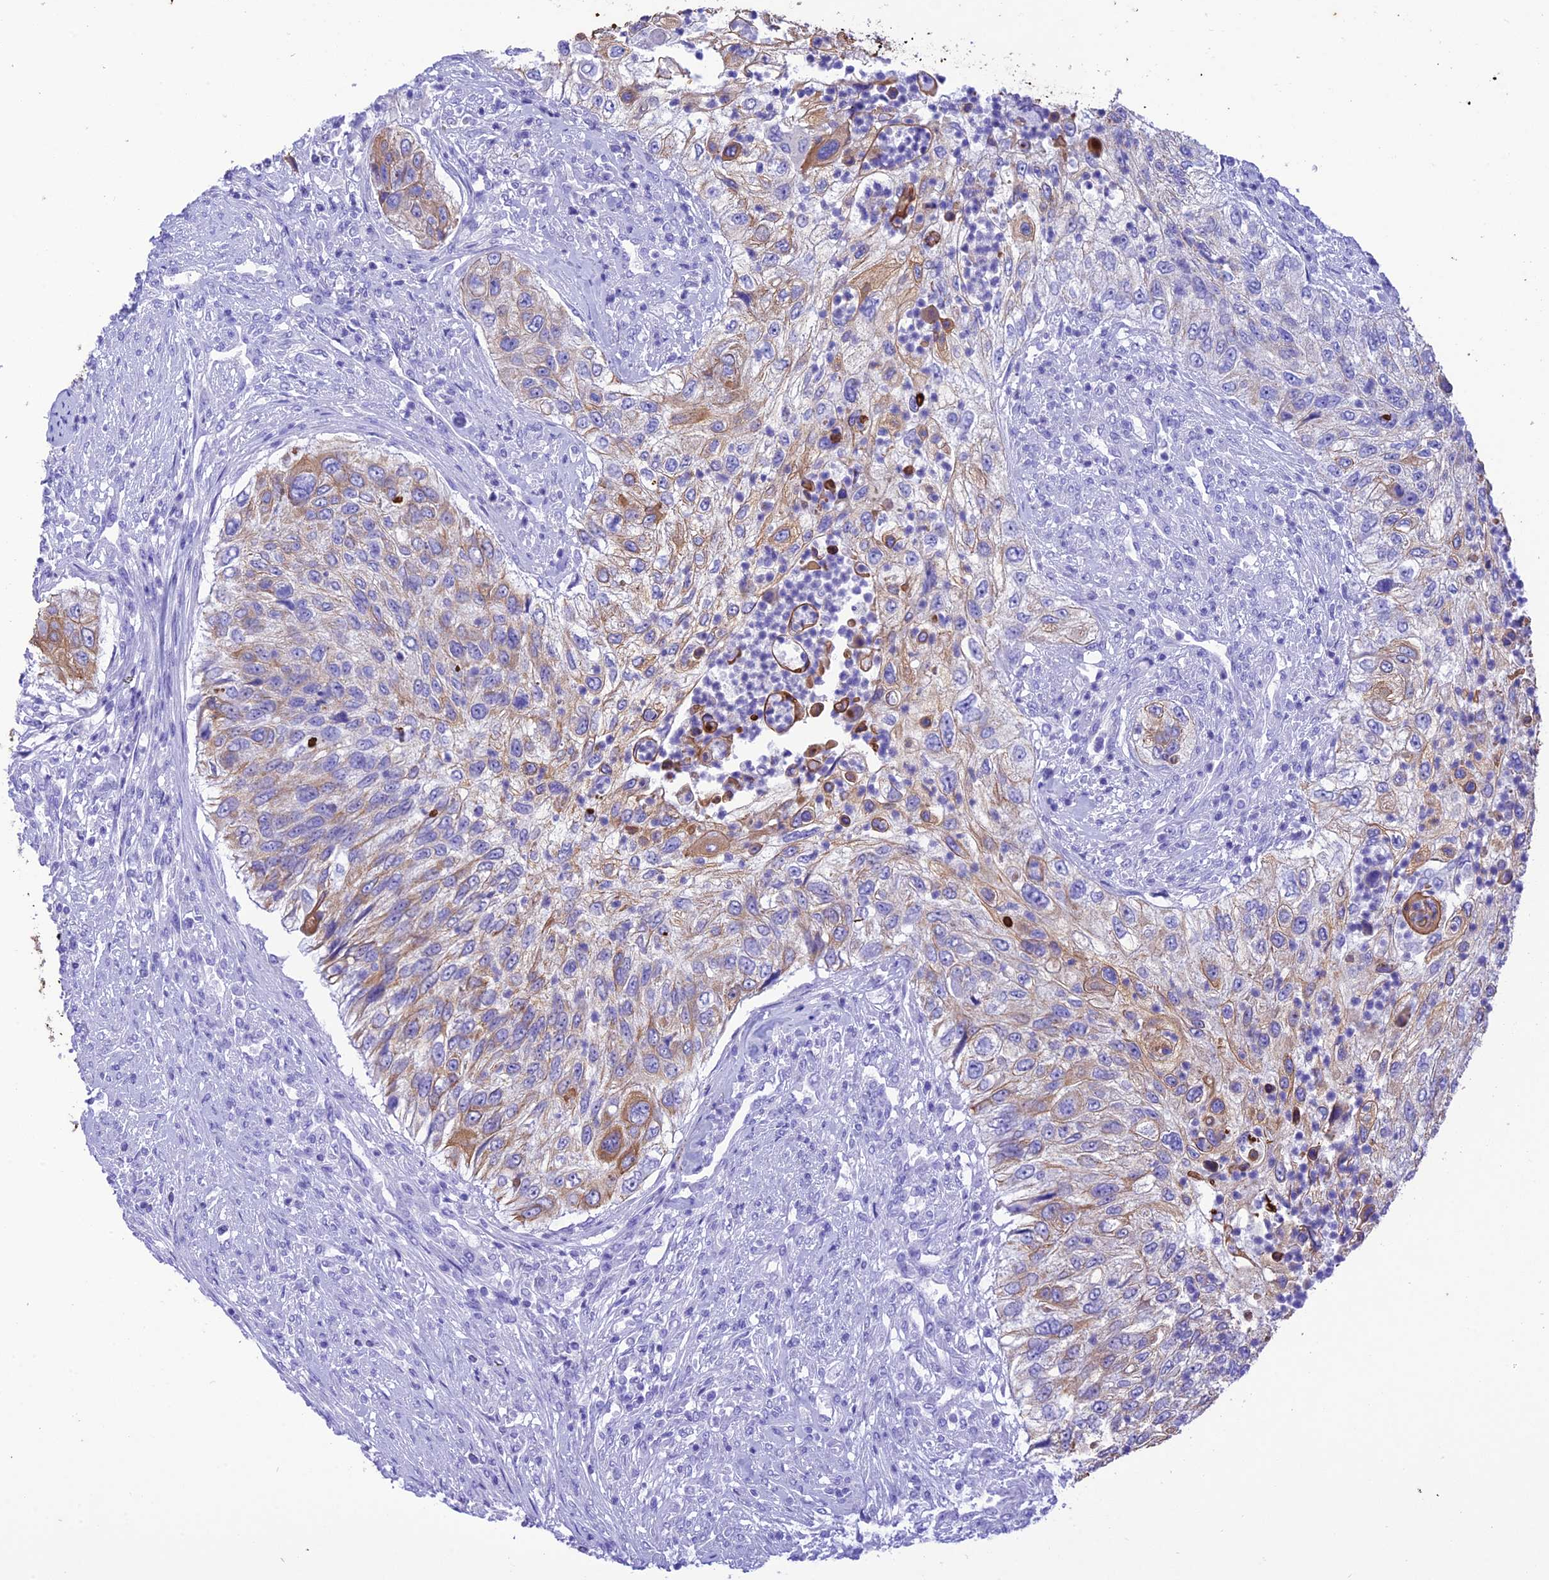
{"staining": {"intensity": "moderate", "quantity": "<25%", "location": "cytoplasmic/membranous"}, "tissue": "urothelial cancer", "cell_type": "Tumor cells", "image_type": "cancer", "snomed": [{"axis": "morphology", "description": "Urothelial carcinoma, High grade"}, {"axis": "topography", "description": "Urinary bladder"}], "caption": "Protein analysis of urothelial carcinoma (high-grade) tissue displays moderate cytoplasmic/membranous staining in approximately <25% of tumor cells.", "gene": "VPS52", "patient": {"sex": "female", "age": 60}}